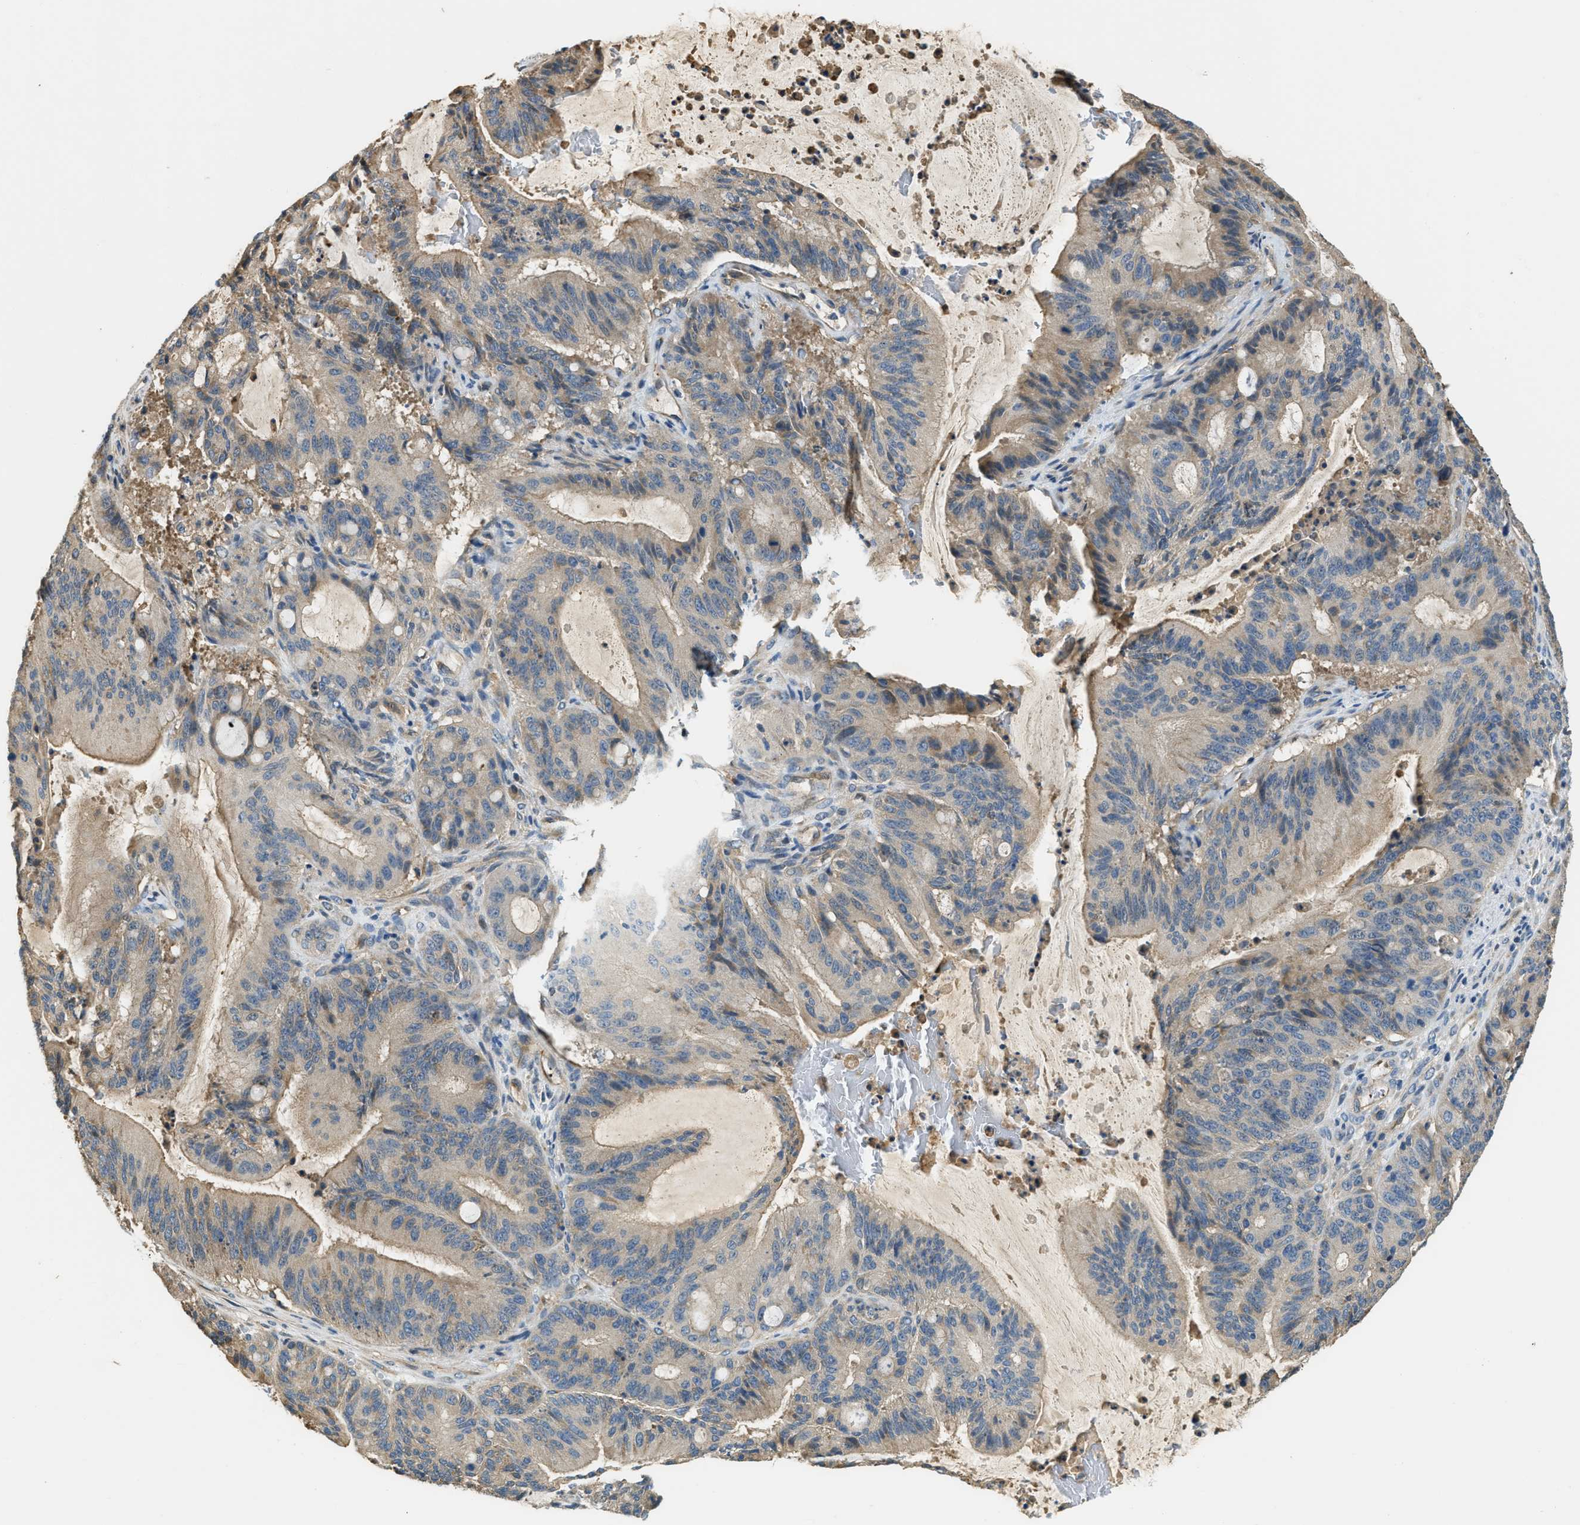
{"staining": {"intensity": "weak", "quantity": ">75%", "location": "cytoplasmic/membranous"}, "tissue": "liver cancer", "cell_type": "Tumor cells", "image_type": "cancer", "snomed": [{"axis": "morphology", "description": "Normal tissue, NOS"}, {"axis": "morphology", "description": "Cholangiocarcinoma"}, {"axis": "topography", "description": "Liver"}, {"axis": "topography", "description": "Peripheral nerve tissue"}], "caption": "Weak cytoplasmic/membranous protein staining is present in approximately >75% of tumor cells in liver cancer.", "gene": "CFLAR", "patient": {"sex": "female", "age": 73}}